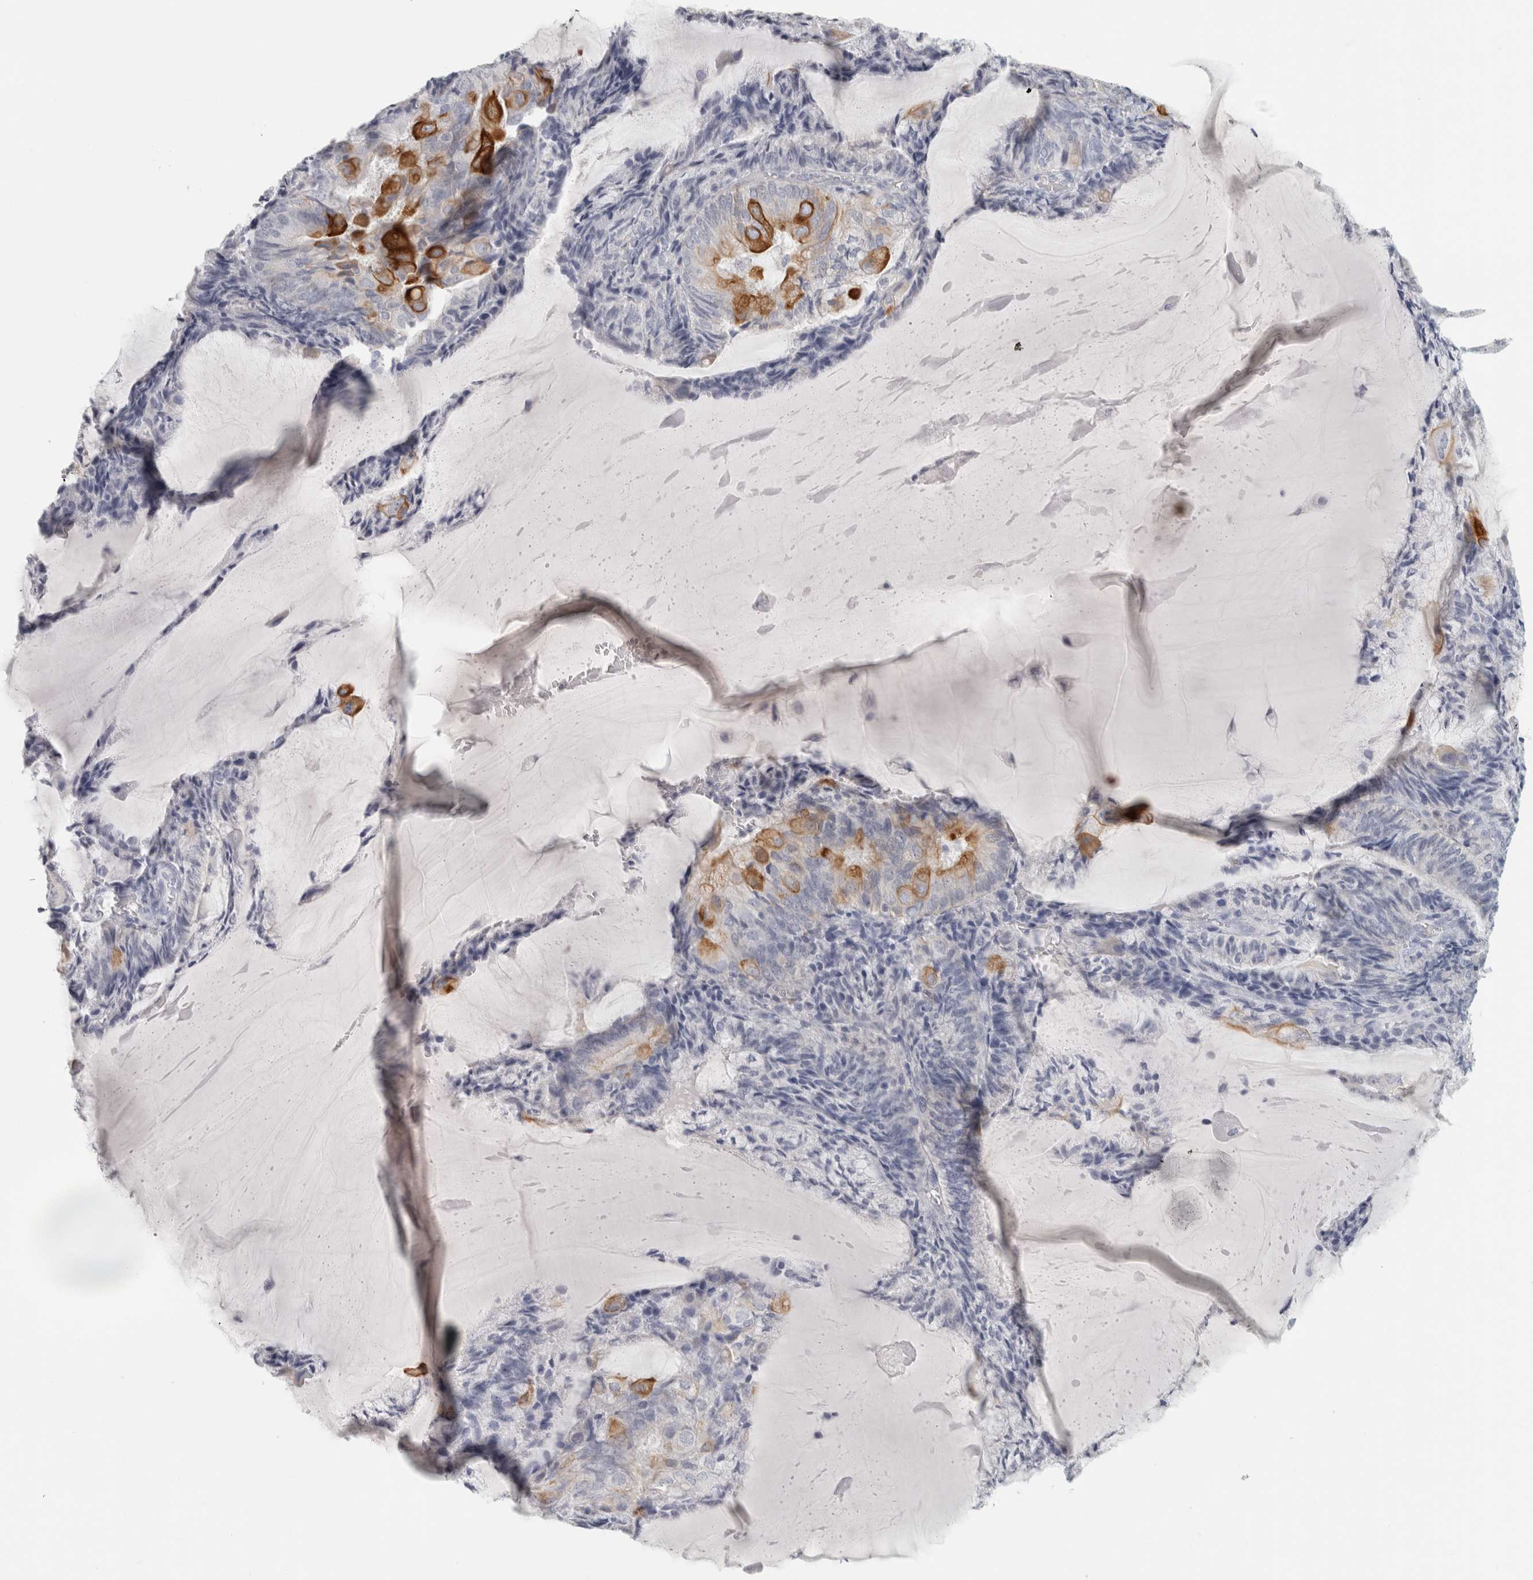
{"staining": {"intensity": "moderate", "quantity": "<25%", "location": "cytoplasmic/membranous"}, "tissue": "endometrial cancer", "cell_type": "Tumor cells", "image_type": "cancer", "snomed": [{"axis": "morphology", "description": "Adenocarcinoma, NOS"}, {"axis": "topography", "description": "Endometrium"}], "caption": "Moderate cytoplasmic/membranous positivity is identified in about <25% of tumor cells in adenocarcinoma (endometrial).", "gene": "SLC28A3", "patient": {"sex": "female", "age": 81}}